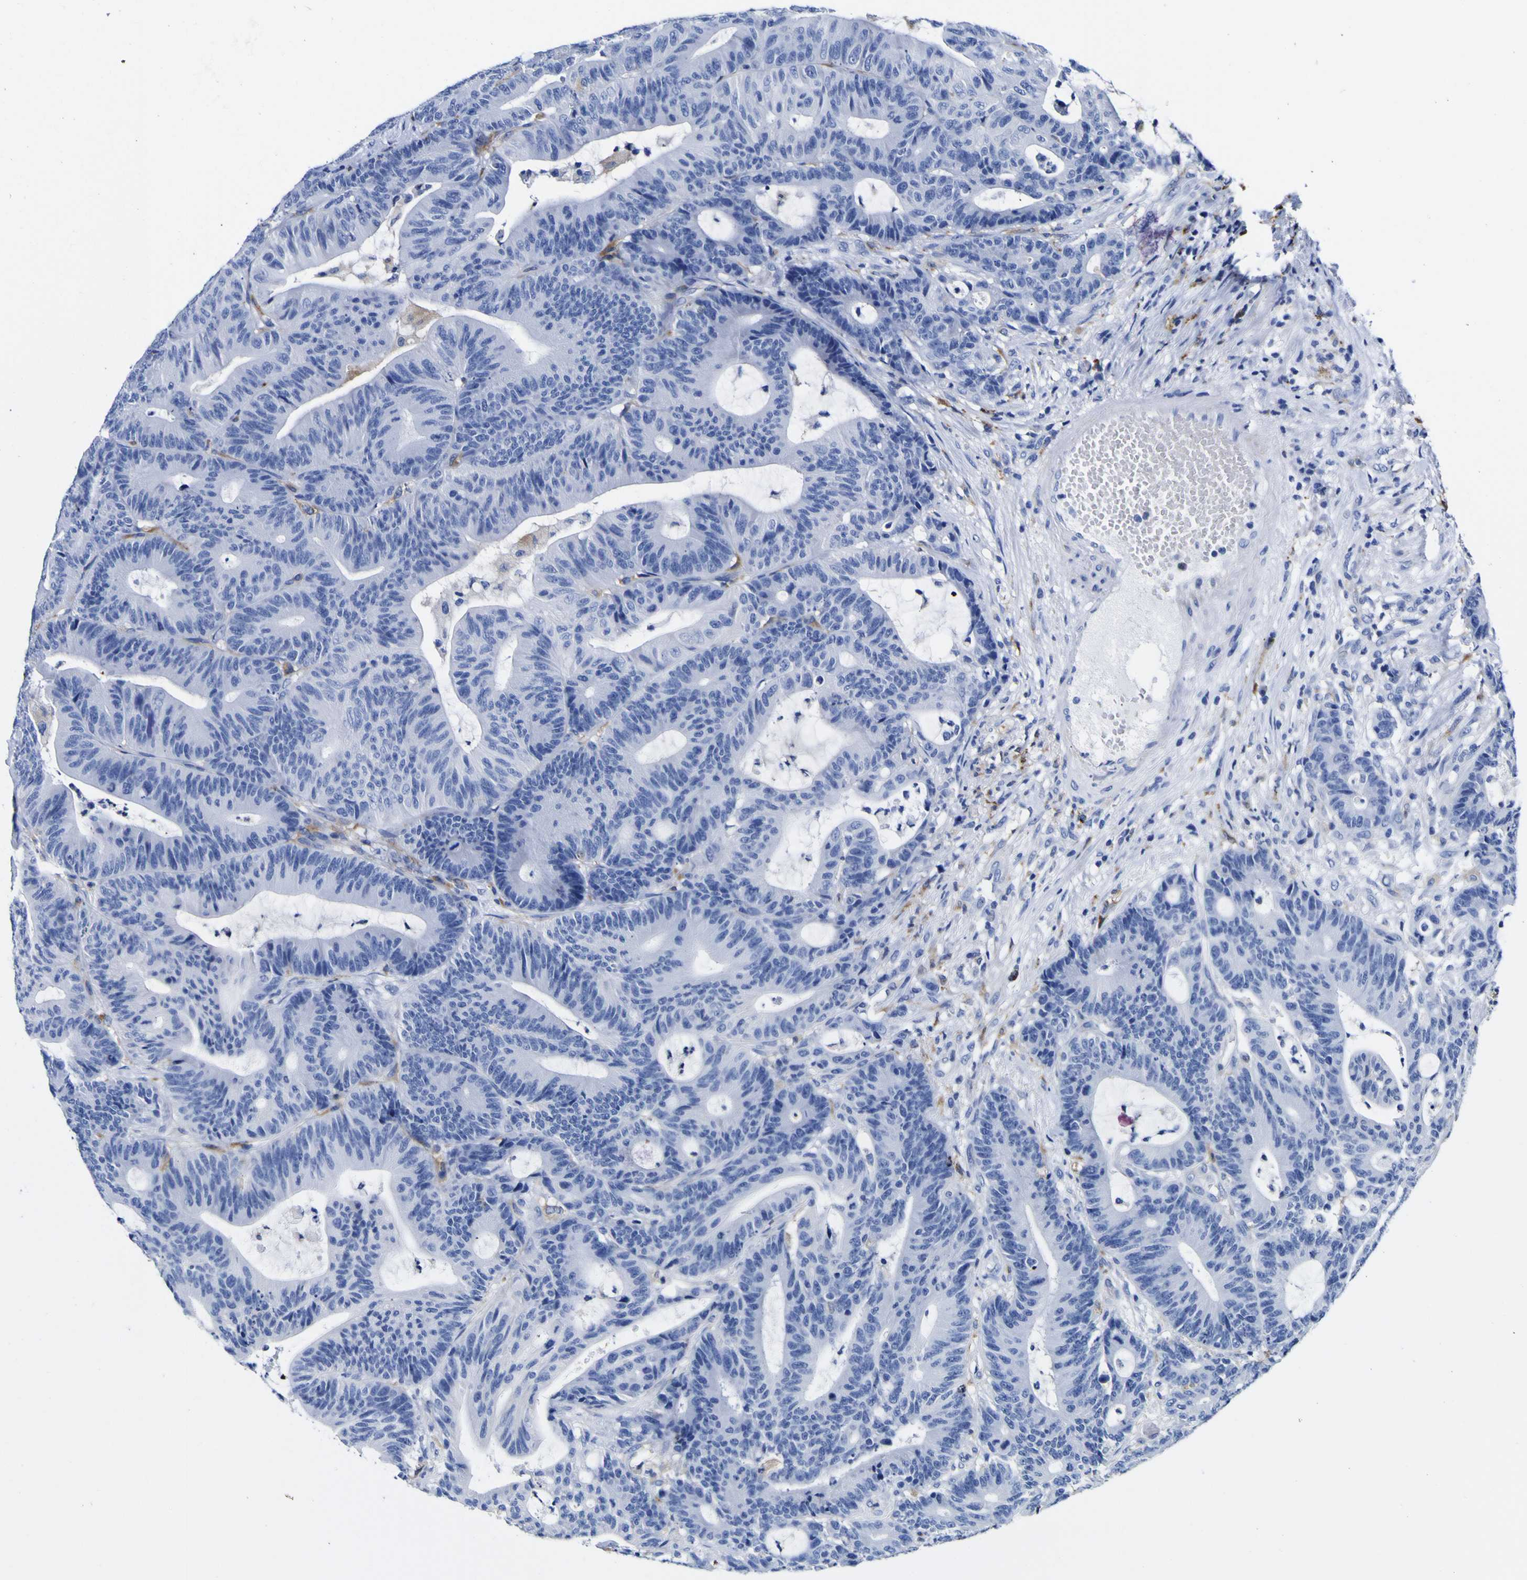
{"staining": {"intensity": "negative", "quantity": "none", "location": "none"}, "tissue": "colorectal cancer", "cell_type": "Tumor cells", "image_type": "cancer", "snomed": [{"axis": "morphology", "description": "Adenocarcinoma, NOS"}, {"axis": "topography", "description": "Colon"}], "caption": "Tumor cells show no significant protein expression in adenocarcinoma (colorectal).", "gene": "HLA-DQA1", "patient": {"sex": "female", "age": 84}}